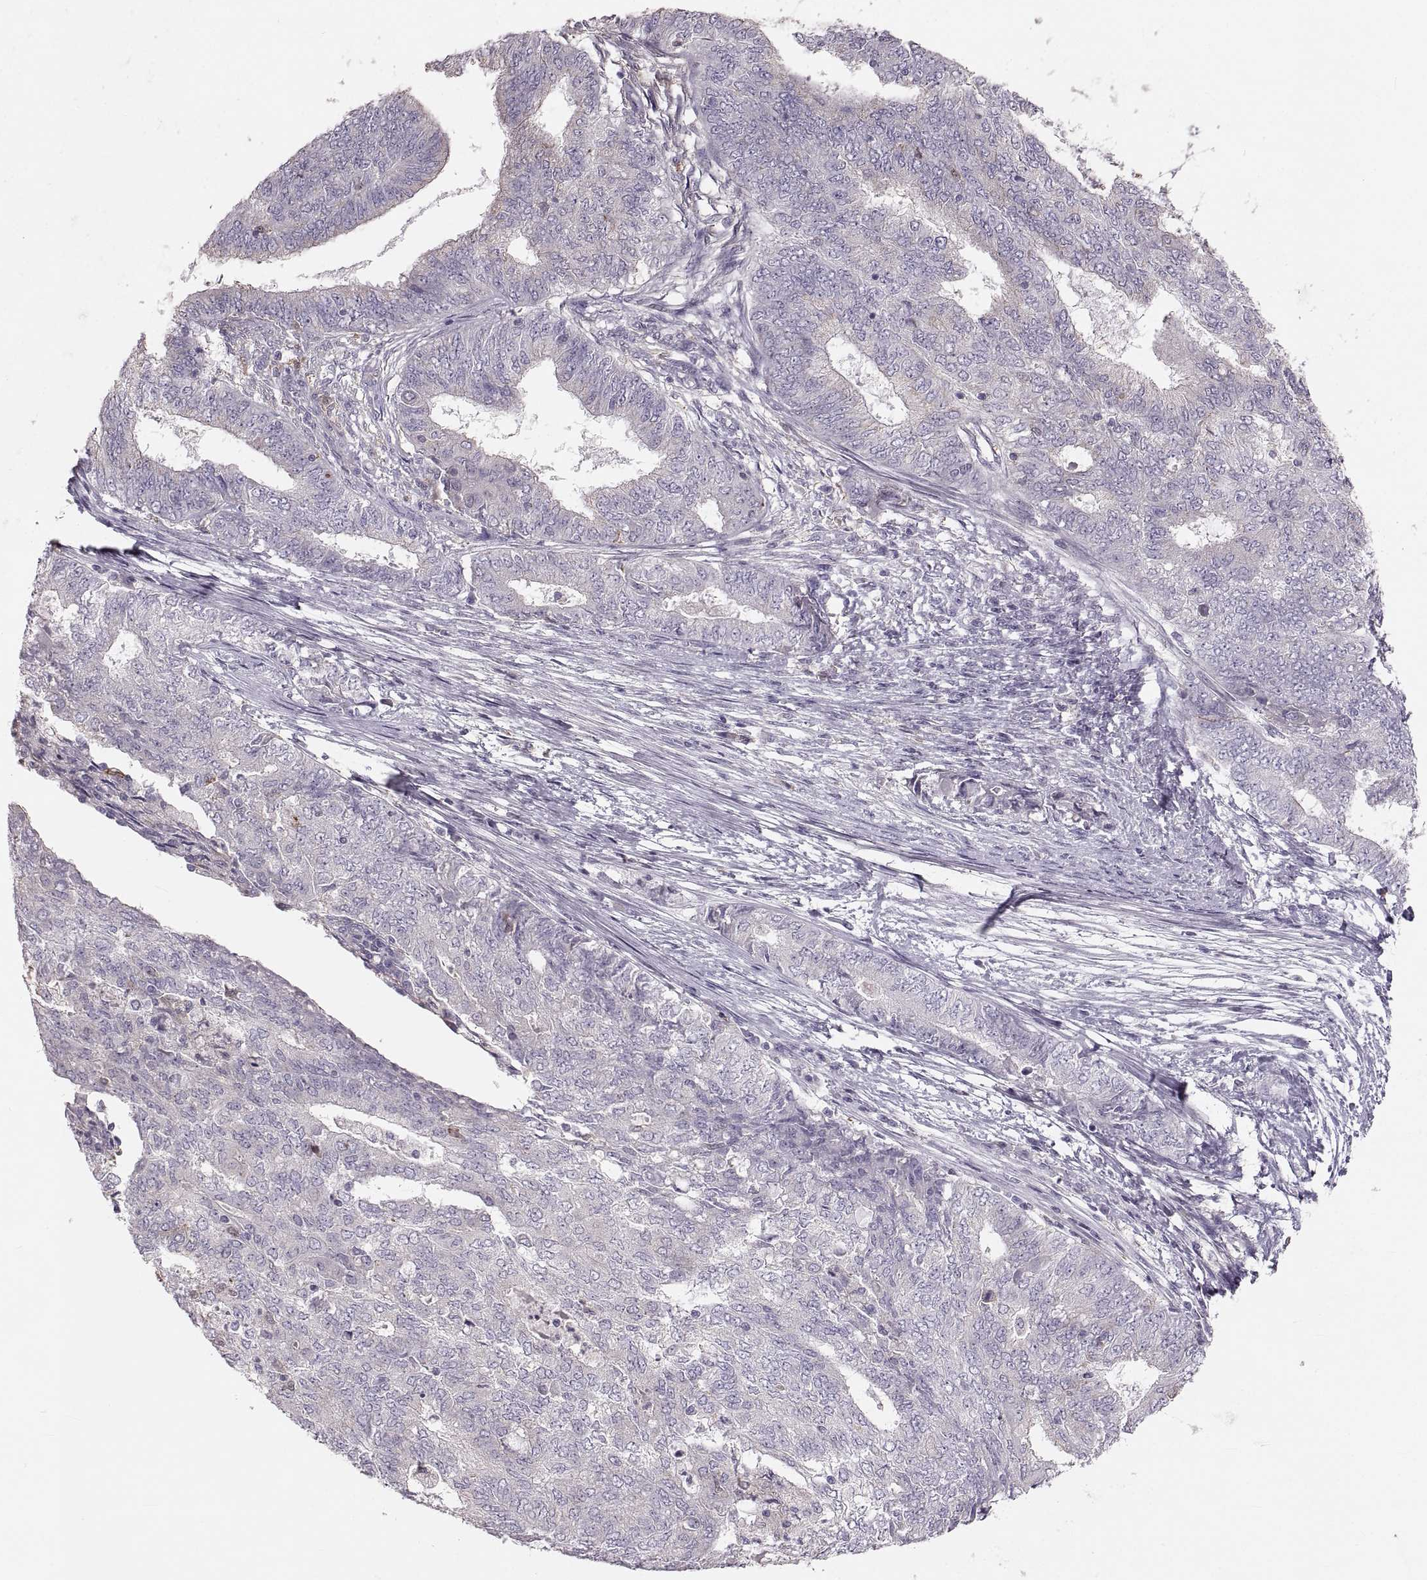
{"staining": {"intensity": "negative", "quantity": "none", "location": "none"}, "tissue": "endometrial cancer", "cell_type": "Tumor cells", "image_type": "cancer", "snomed": [{"axis": "morphology", "description": "Adenocarcinoma, NOS"}, {"axis": "topography", "description": "Endometrium"}], "caption": "IHC histopathology image of endometrial adenocarcinoma stained for a protein (brown), which exhibits no positivity in tumor cells.", "gene": "RUNDC3A", "patient": {"sex": "female", "age": 62}}